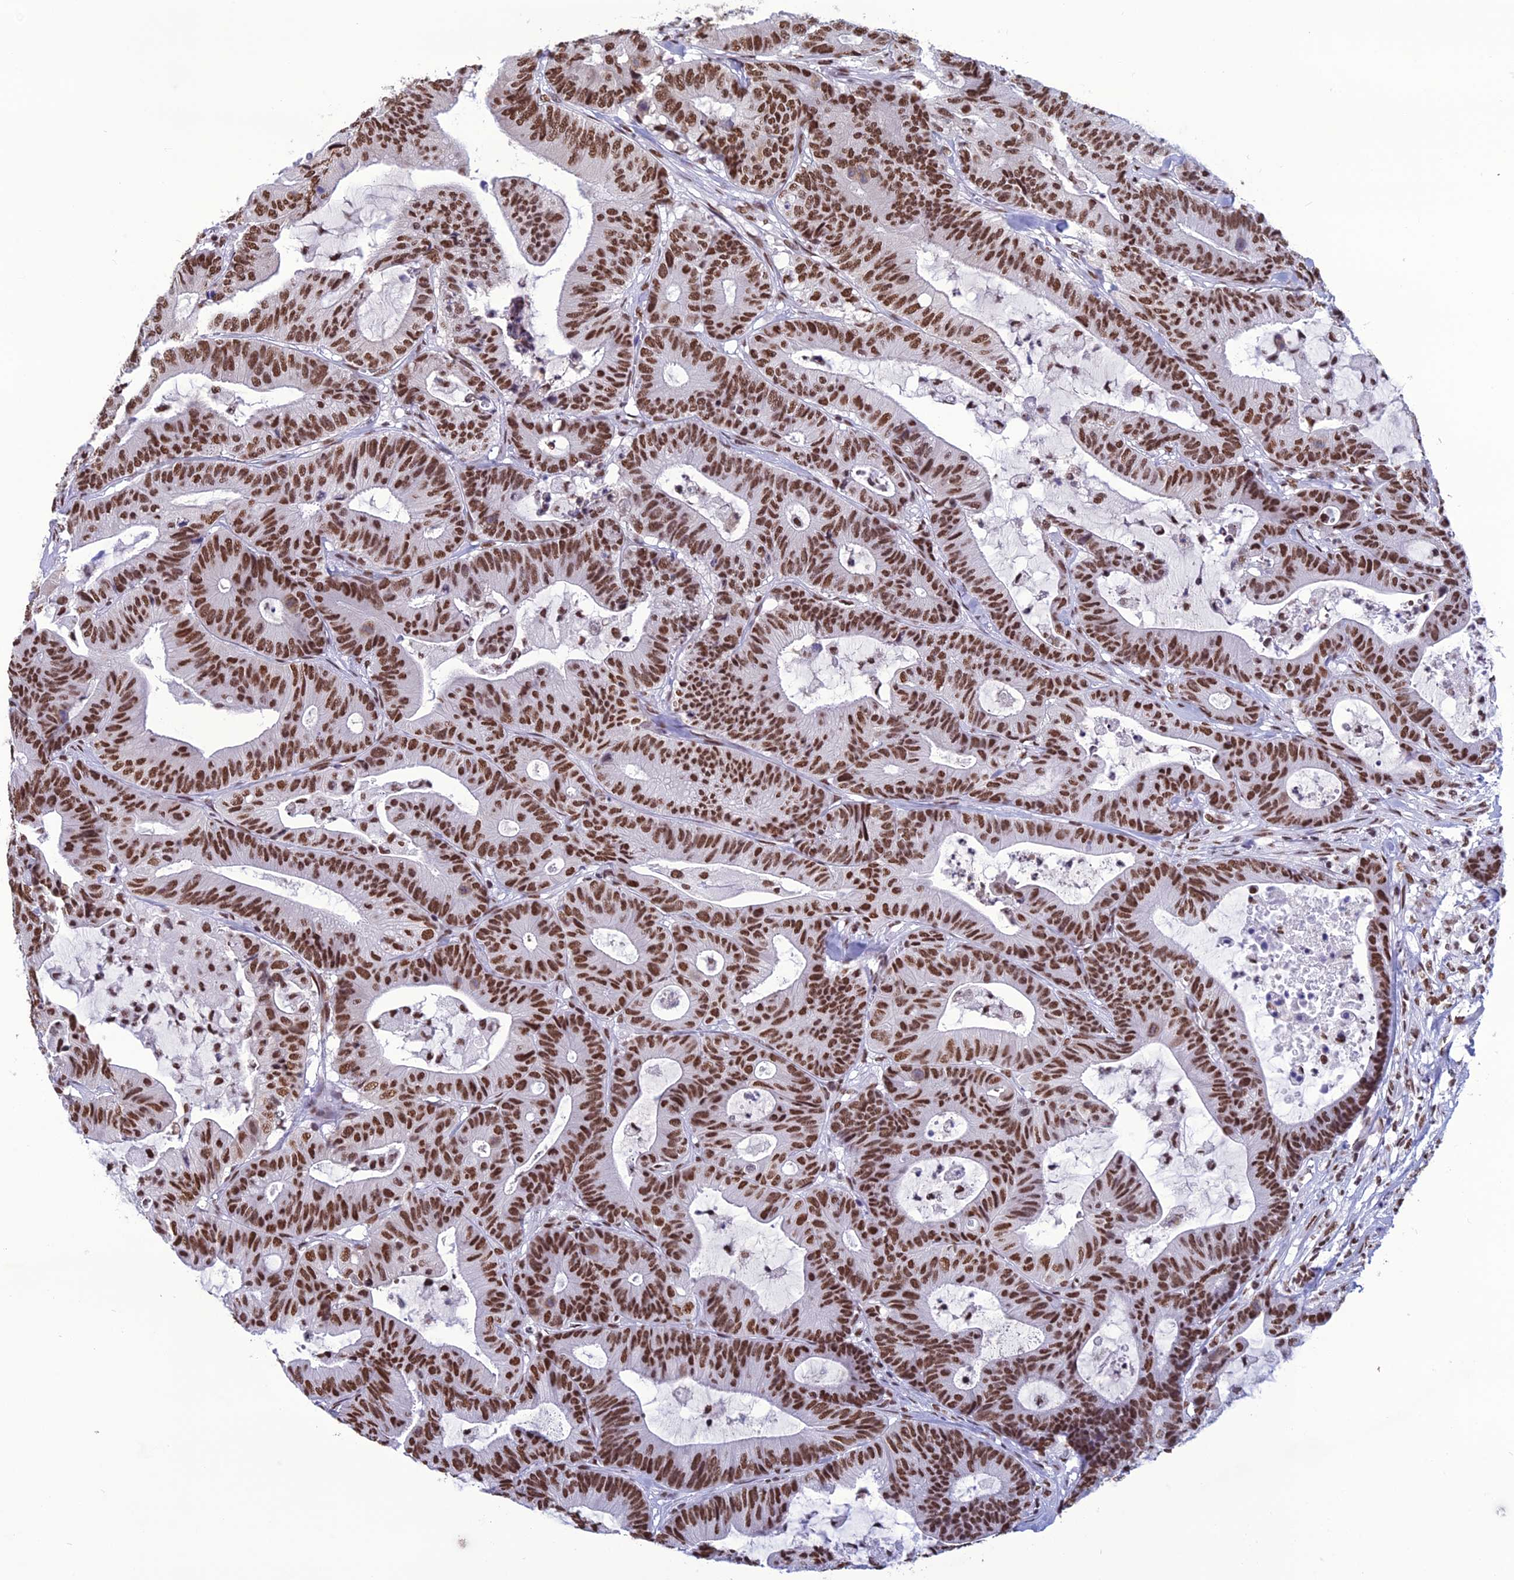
{"staining": {"intensity": "strong", "quantity": ">75%", "location": "nuclear"}, "tissue": "colorectal cancer", "cell_type": "Tumor cells", "image_type": "cancer", "snomed": [{"axis": "morphology", "description": "Adenocarcinoma, NOS"}, {"axis": "topography", "description": "Colon"}], "caption": "This micrograph demonstrates IHC staining of colorectal cancer (adenocarcinoma), with high strong nuclear staining in approximately >75% of tumor cells.", "gene": "PRAMEF12", "patient": {"sex": "female", "age": 84}}